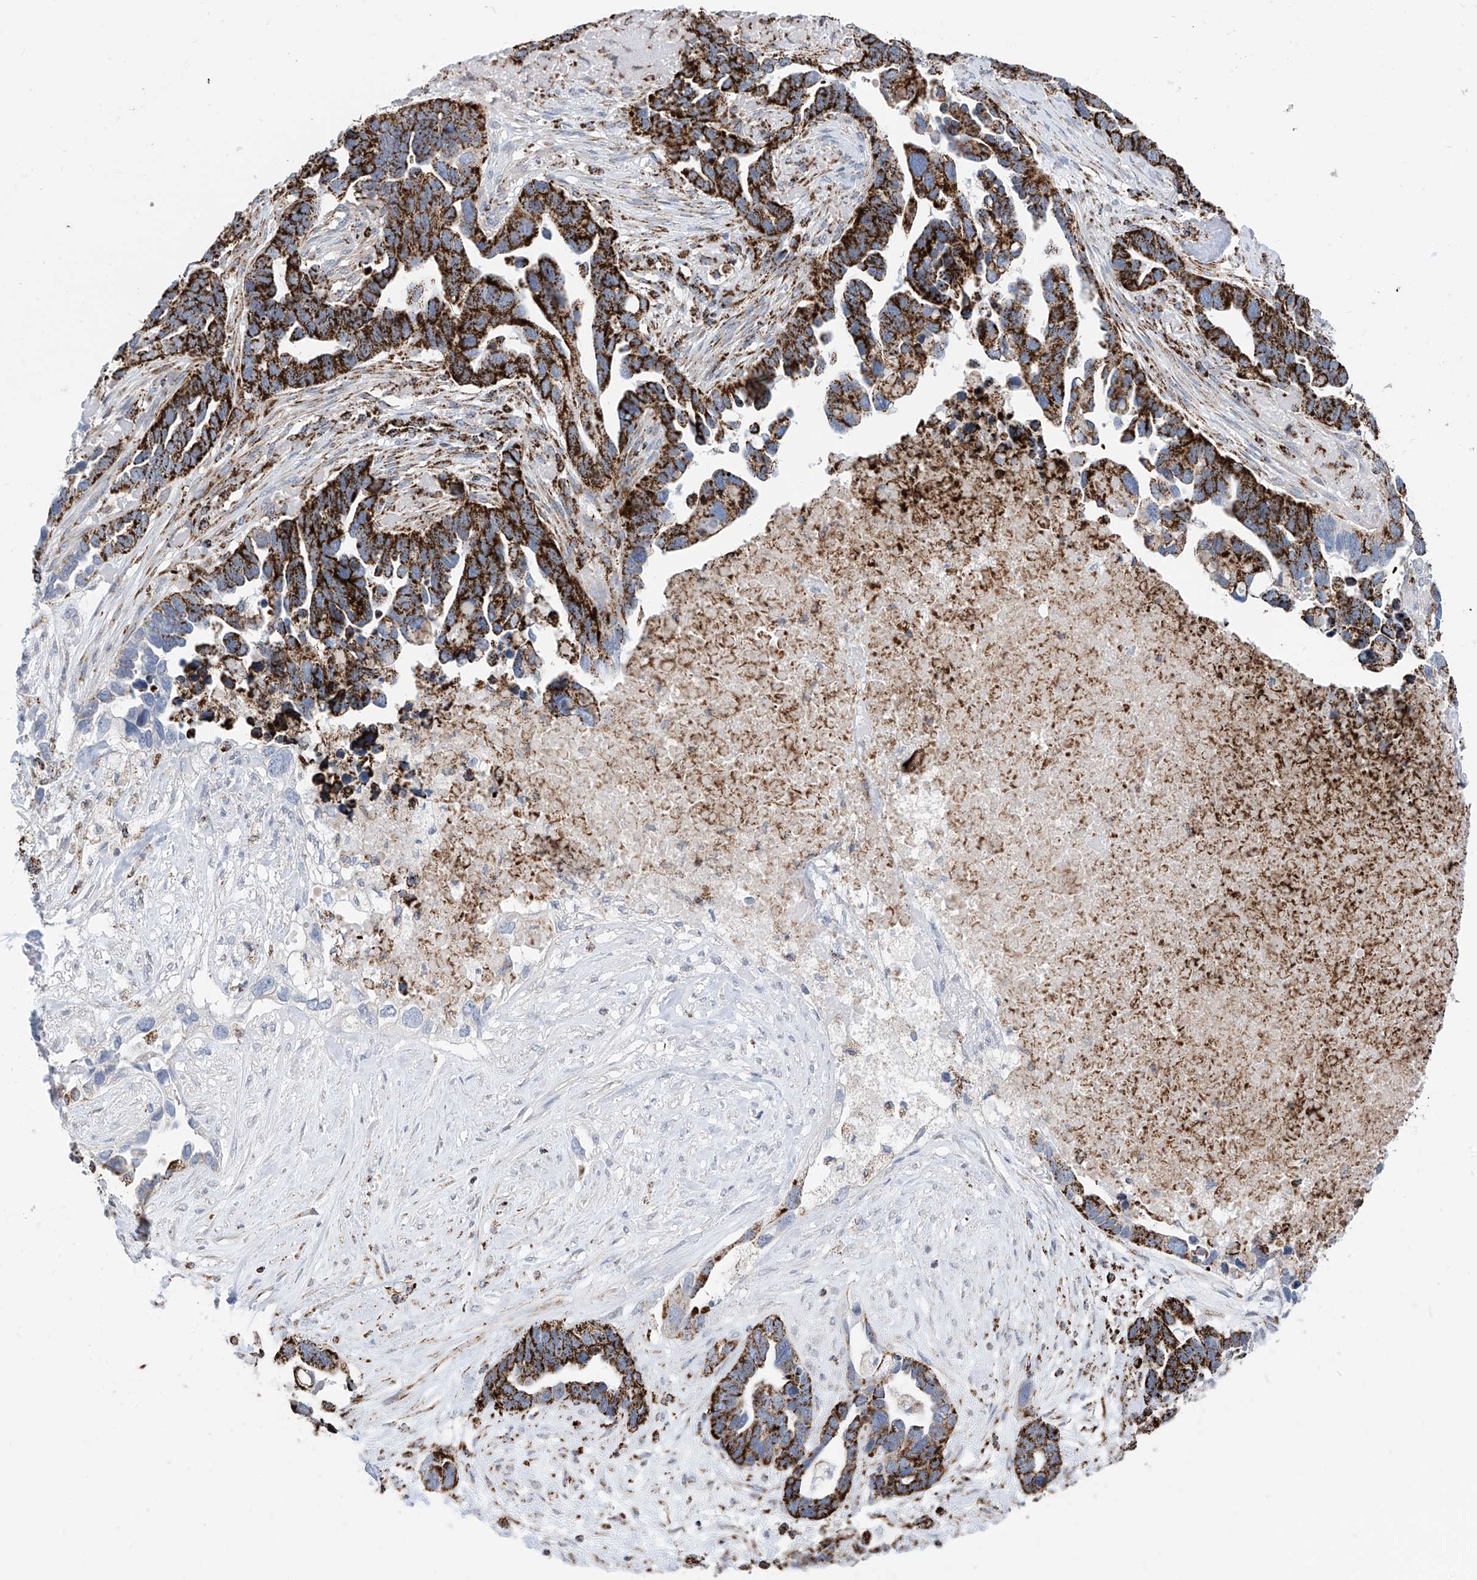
{"staining": {"intensity": "strong", "quantity": ">75%", "location": "cytoplasmic/membranous"}, "tissue": "ovarian cancer", "cell_type": "Tumor cells", "image_type": "cancer", "snomed": [{"axis": "morphology", "description": "Cystadenocarcinoma, serous, NOS"}, {"axis": "topography", "description": "Ovary"}], "caption": "Ovarian cancer (serous cystadenocarcinoma) was stained to show a protein in brown. There is high levels of strong cytoplasmic/membranous expression in approximately >75% of tumor cells.", "gene": "COX5B", "patient": {"sex": "female", "age": 54}}